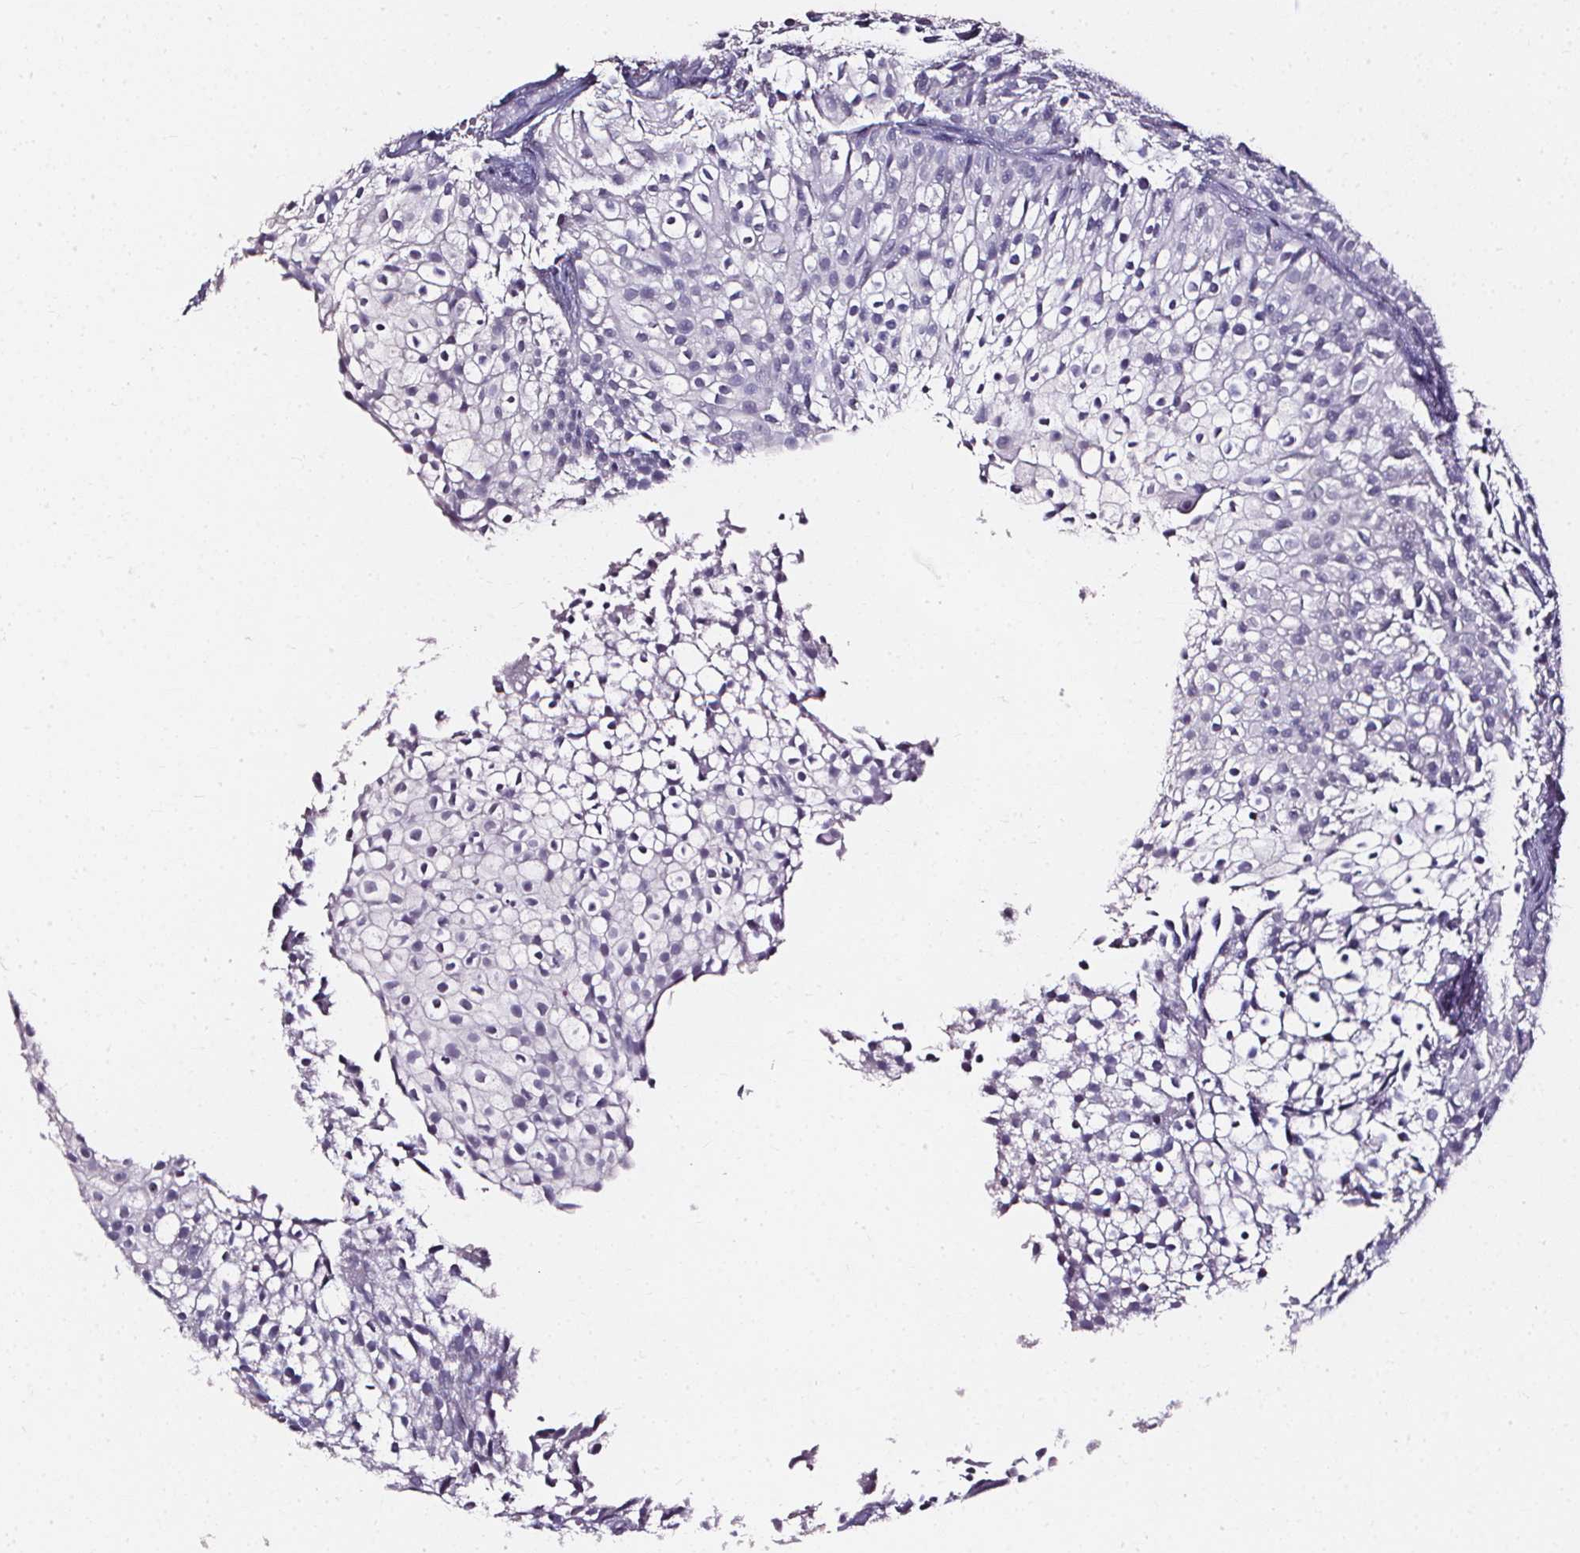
{"staining": {"intensity": "negative", "quantity": "none", "location": "none"}, "tissue": "urothelial cancer", "cell_type": "Tumor cells", "image_type": "cancer", "snomed": [{"axis": "morphology", "description": "Urothelial carcinoma, Low grade"}, {"axis": "topography", "description": "Urinary bladder"}], "caption": "Tumor cells show no significant protein staining in urothelial cancer.", "gene": "DEFA5", "patient": {"sex": "male", "age": 70}}